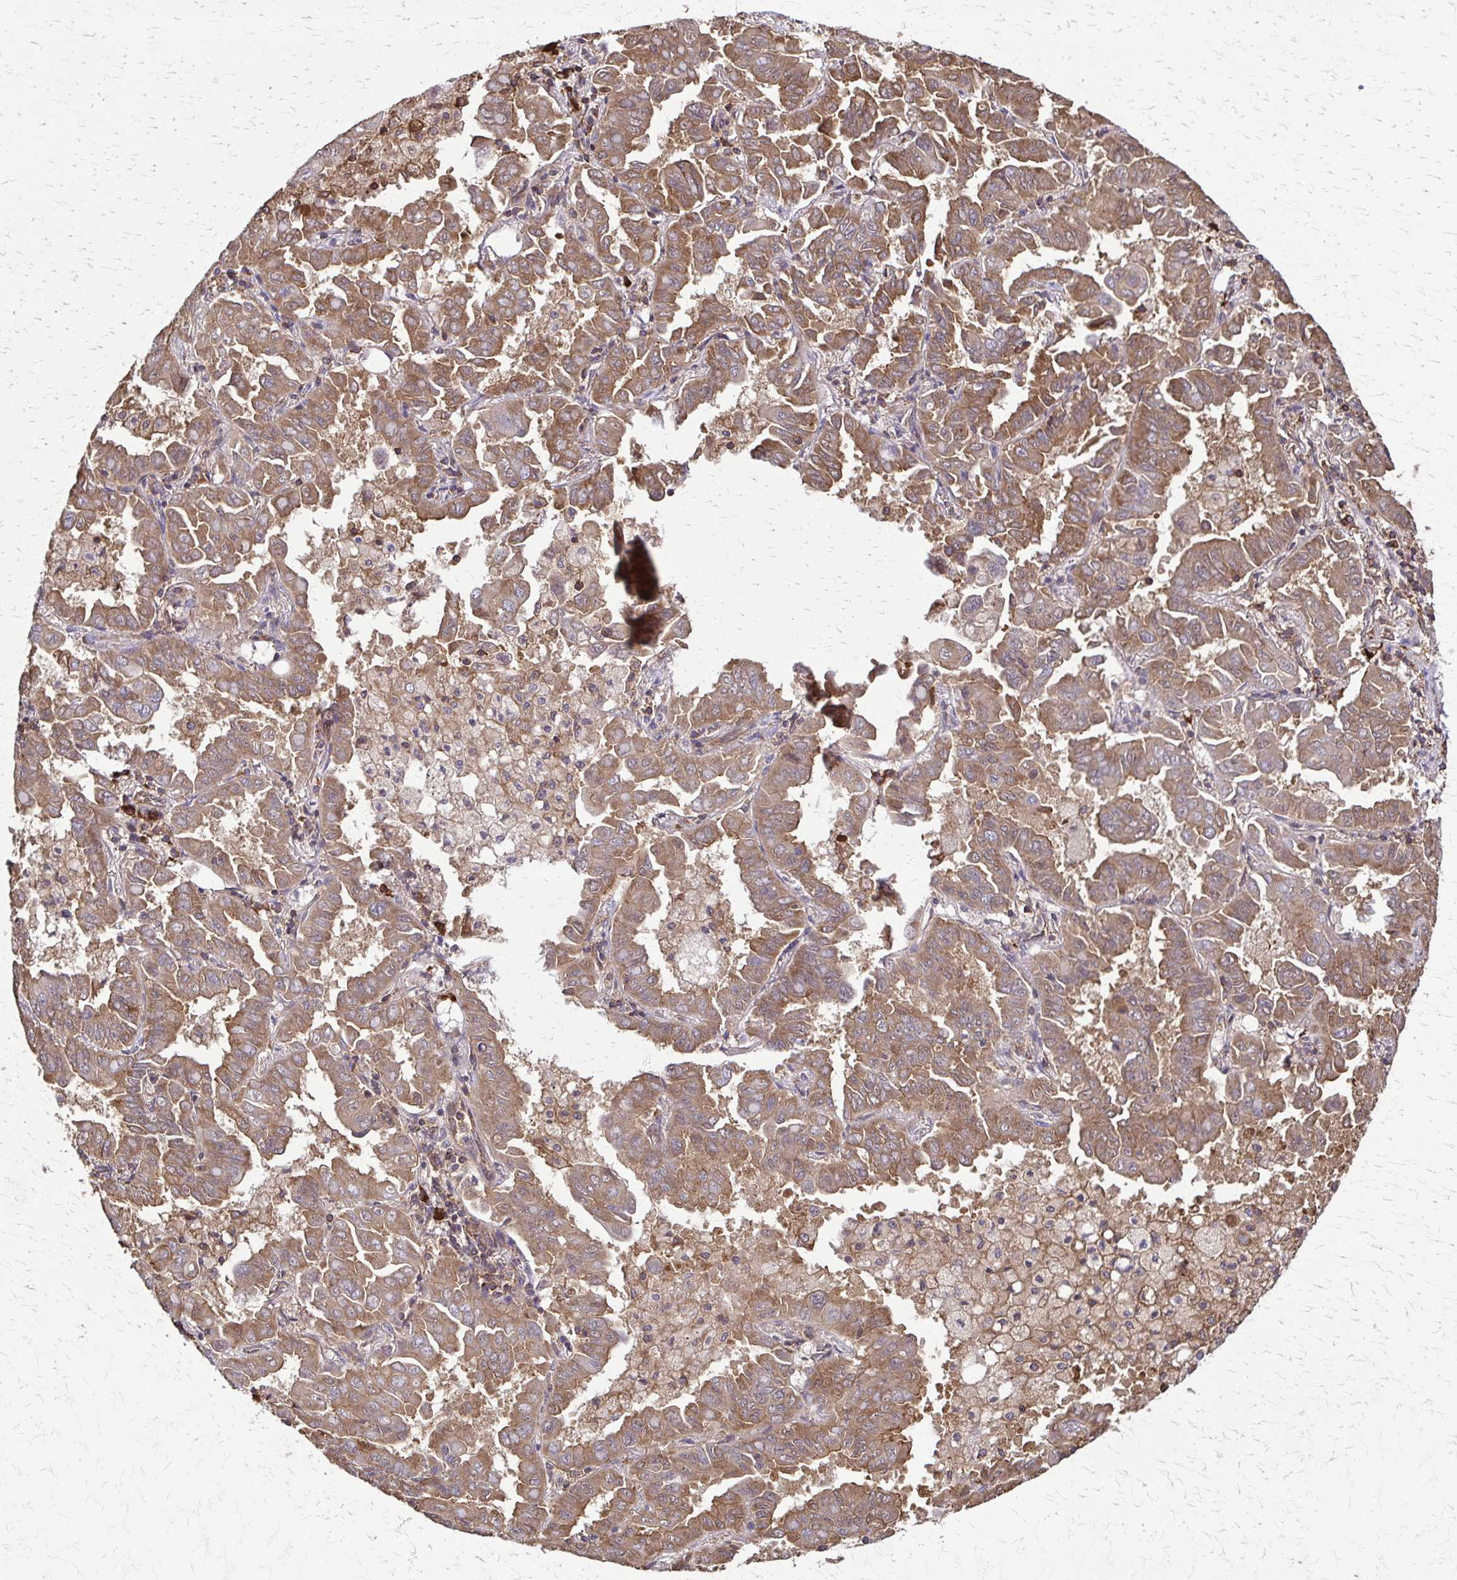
{"staining": {"intensity": "moderate", "quantity": ">75%", "location": "cytoplasmic/membranous"}, "tissue": "lung cancer", "cell_type": "Tumor cells", "image_type": "cancer", "snomed": [{"axis": "morphology", "description": "Adenocarcinoma, NOS"}, {"axis": "topography", "description": "Lung"}], "caption": "IHC histopathology image of neoplastic tissue: human lung adenocarcinoma stained using IHC exhibits medium levels of moderate protein expression localized specifically in the cytoplasmic/membranous of tumor cells, appearing as a cytoplasmic/membranous brown color.", "gene": "EEF2", "patient": {"sex": "male", "age": 64}}